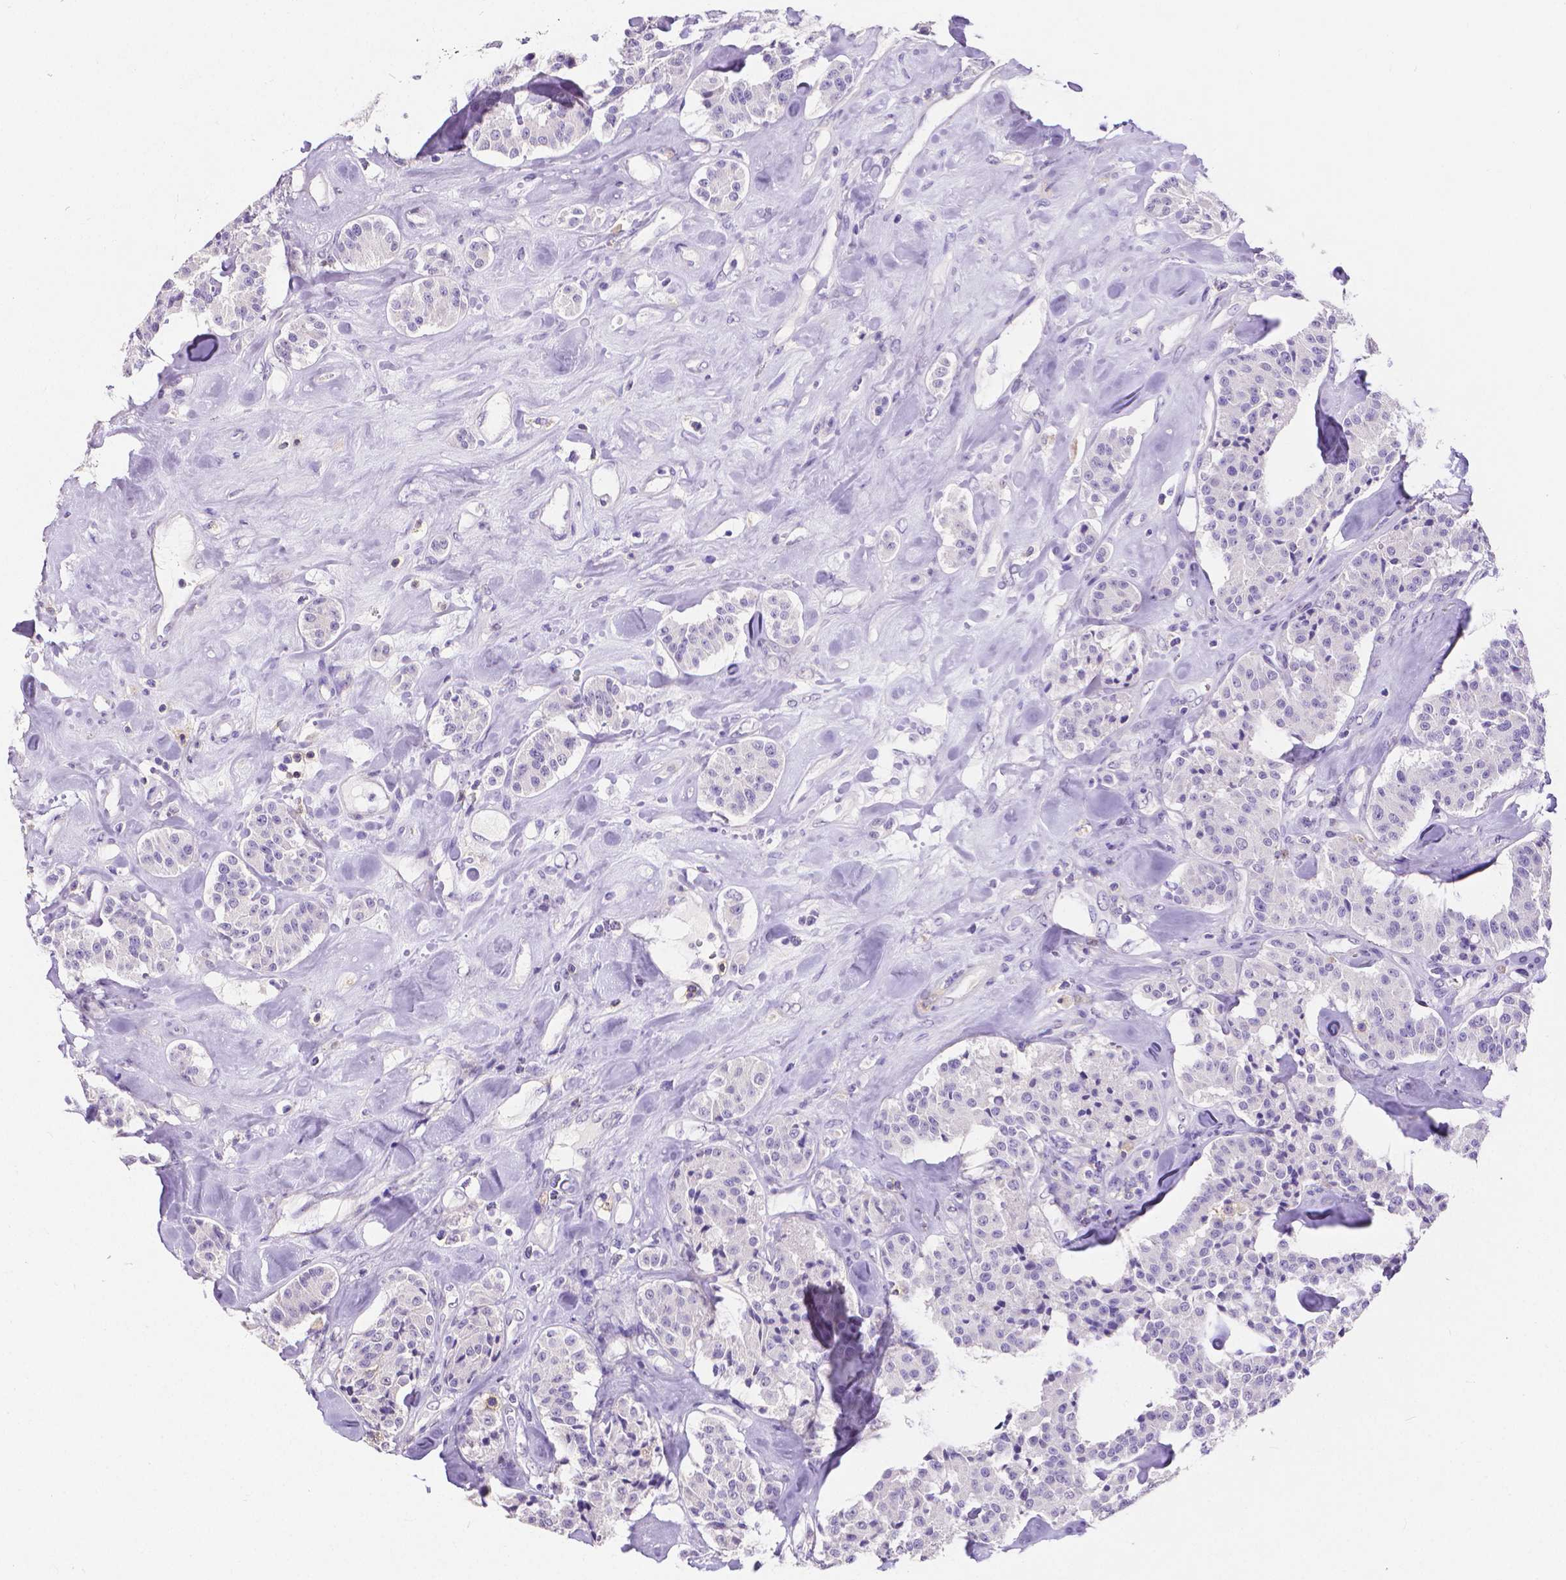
{"staining": {"intensity": "negative", "quantity": "none", "location": "none"}, "tissue": "carcinoid", "cell_type": "Tumor cells", "image_type": "cancer", "snomed": [{"axis": "morphology", "description": "Carcinoid, malignant, NOS"}, {"axis": "topography", "description": "Pancreas"}], "caption": "An immunohistochemistry histopathology image of malignant carcinoid is shown. There is no staining in tumor cells of malignant carcinoid. (DAB IHC with hematoxylin counter stain).", "gene": "CD4", "patient": {"sex": "male", "age": 41}}